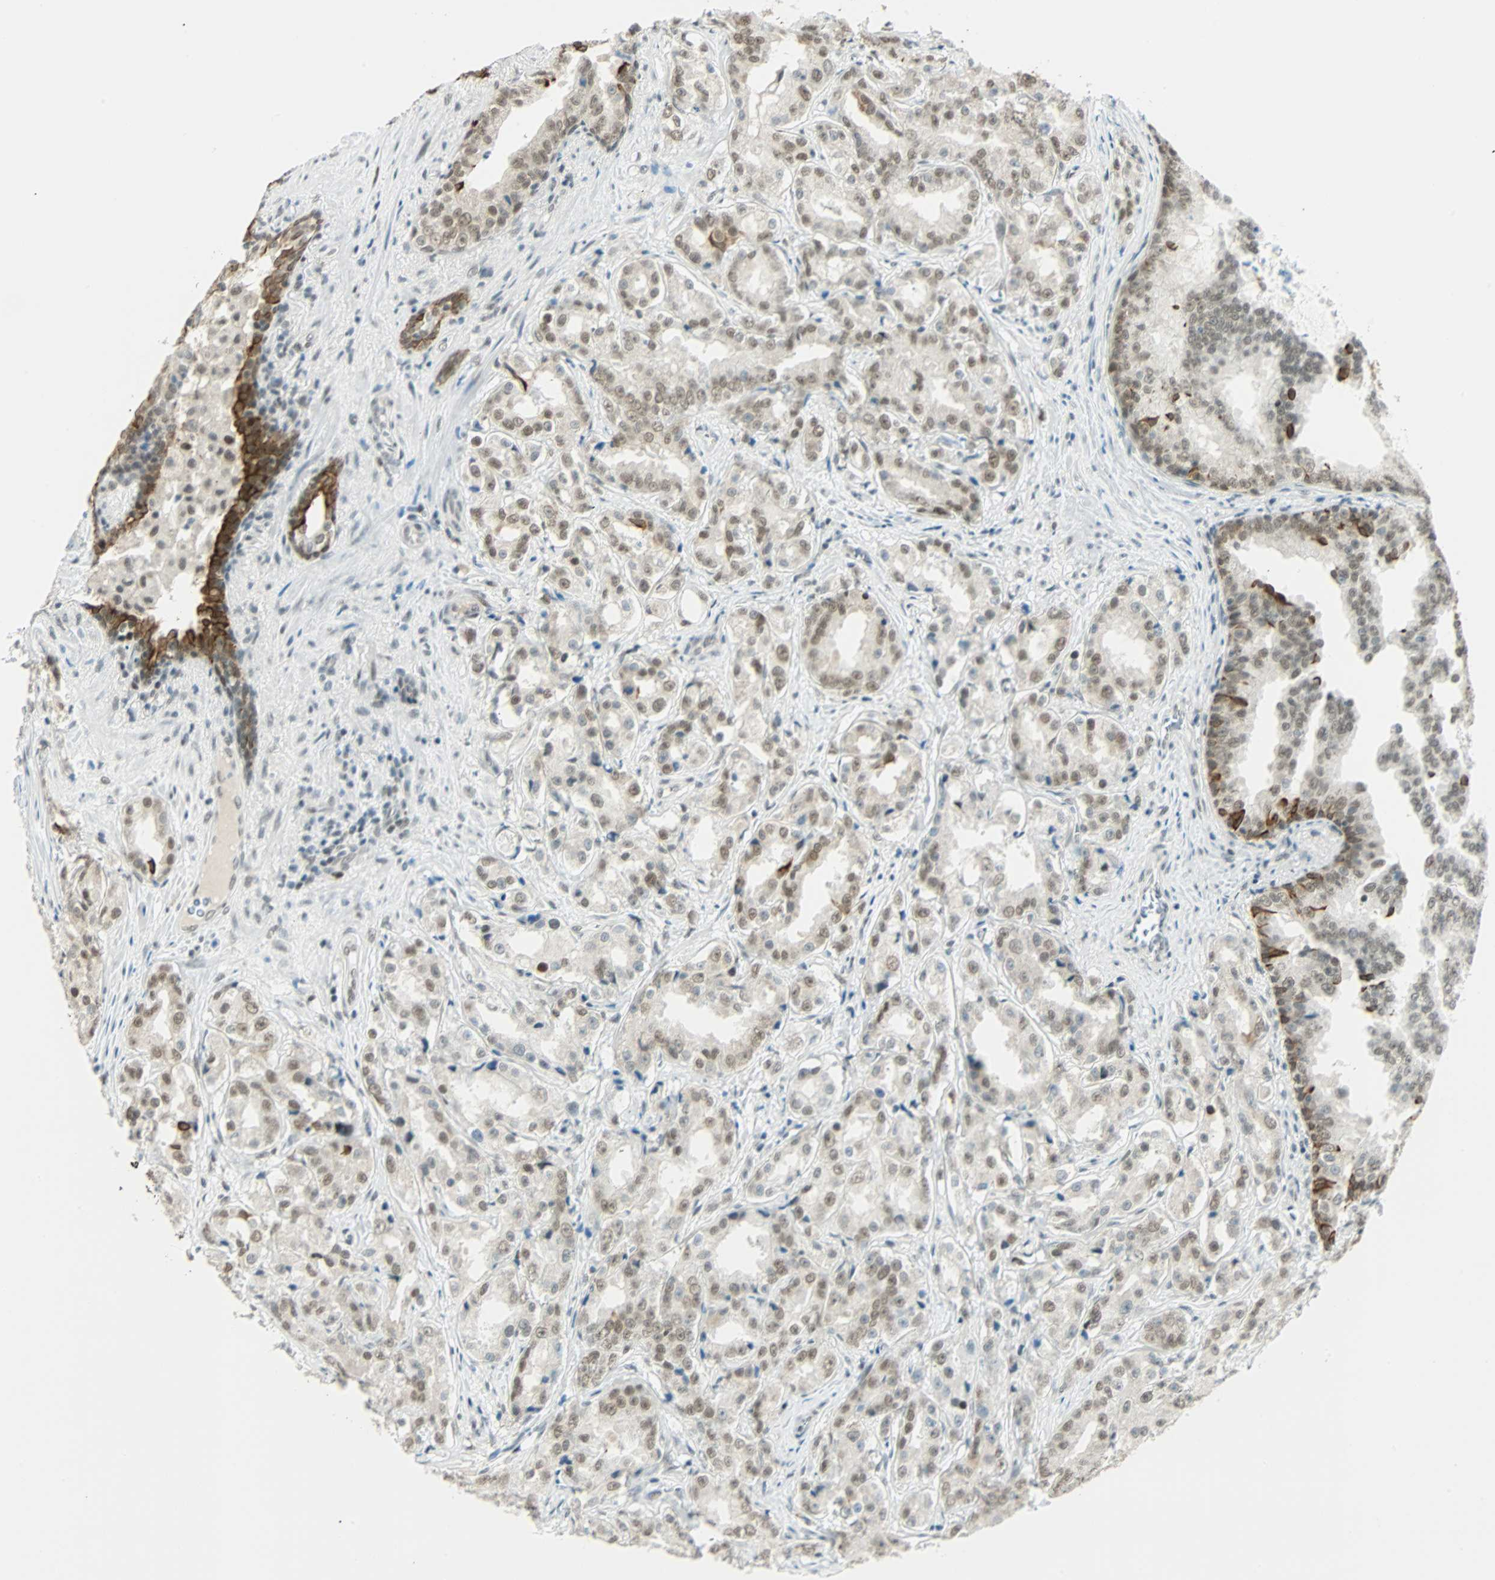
{"staining": {"intensity": "weak", "quantity": ">75%", "location": "nuclear"}, "tissue": "prostate cancer", "cell_type": "Tumor cells", "image_type": "cancer", "snomed": [{"axis": "morphology", "description": "Adenocarcinoma, High grade"}, {"axis": "topography", "description": "Prostate"}], "caption": "Adenocarcinoma (high-grade) (prostate) was stained to show a protein in brown. There is low levels of weak nuclear staining in about >75% of tumor cells.", "gene": "NELFE", "patient": {"sex": "male", "age": 73}}